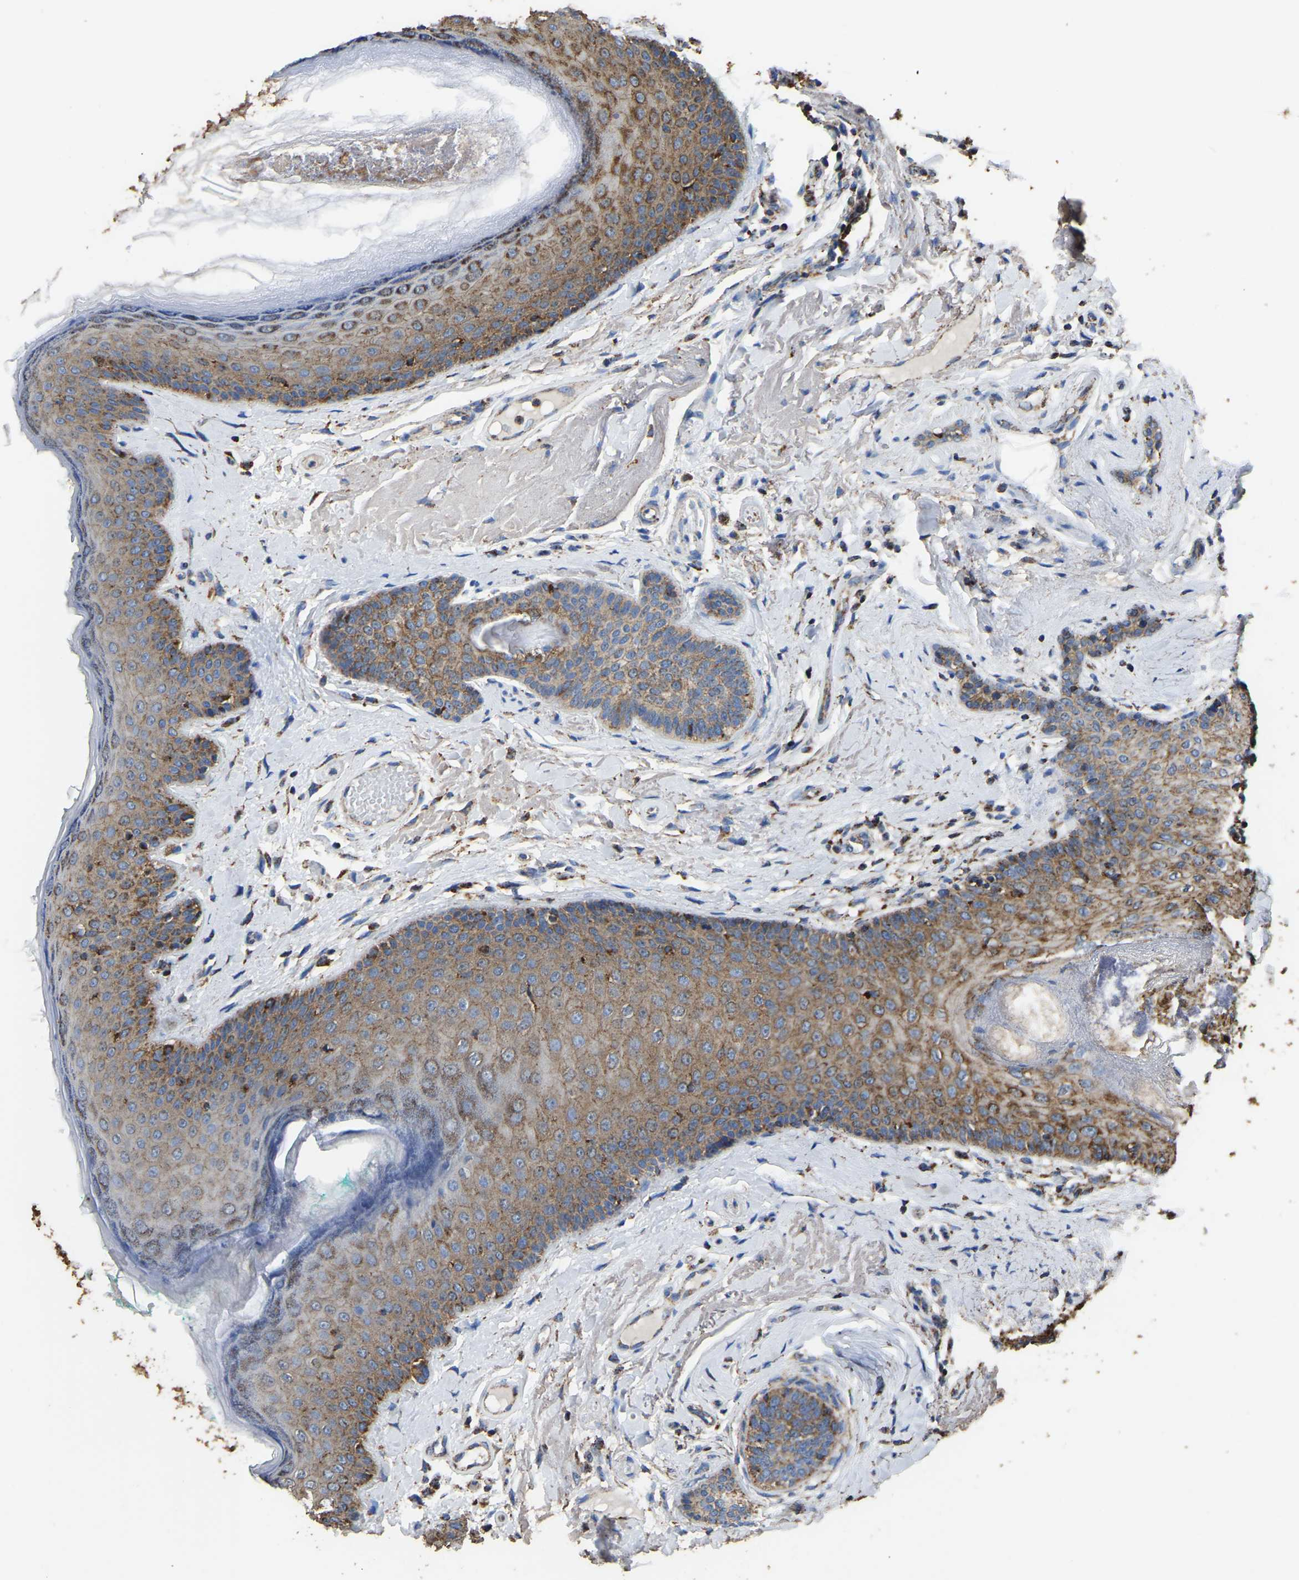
{"staining": {"intensity": "moderate", "quantity": "25%-75%", "location": "cytoplasmic/membranous"}, "tissue": "oral mucosa", "cell_type": "Squamous epithelial cells", "image_type": "normal", "snomed": [{"axis": "morphology", "description": "Normal tissue, NOS"}, {"axis": "topography", "description": "Skin"}, {"axis": "topography", "description": "Oral tissue"}], "caption": "A brown stain highlights moderate cytoplasmic/membranous expression of a protein in squamous epithelial cells of benign human oral mucosa. (DAB = brown stain, brightfield microscopy at high magnification).", "gene": "ETFA", "patient": {"sex": "male", "age": 84}}